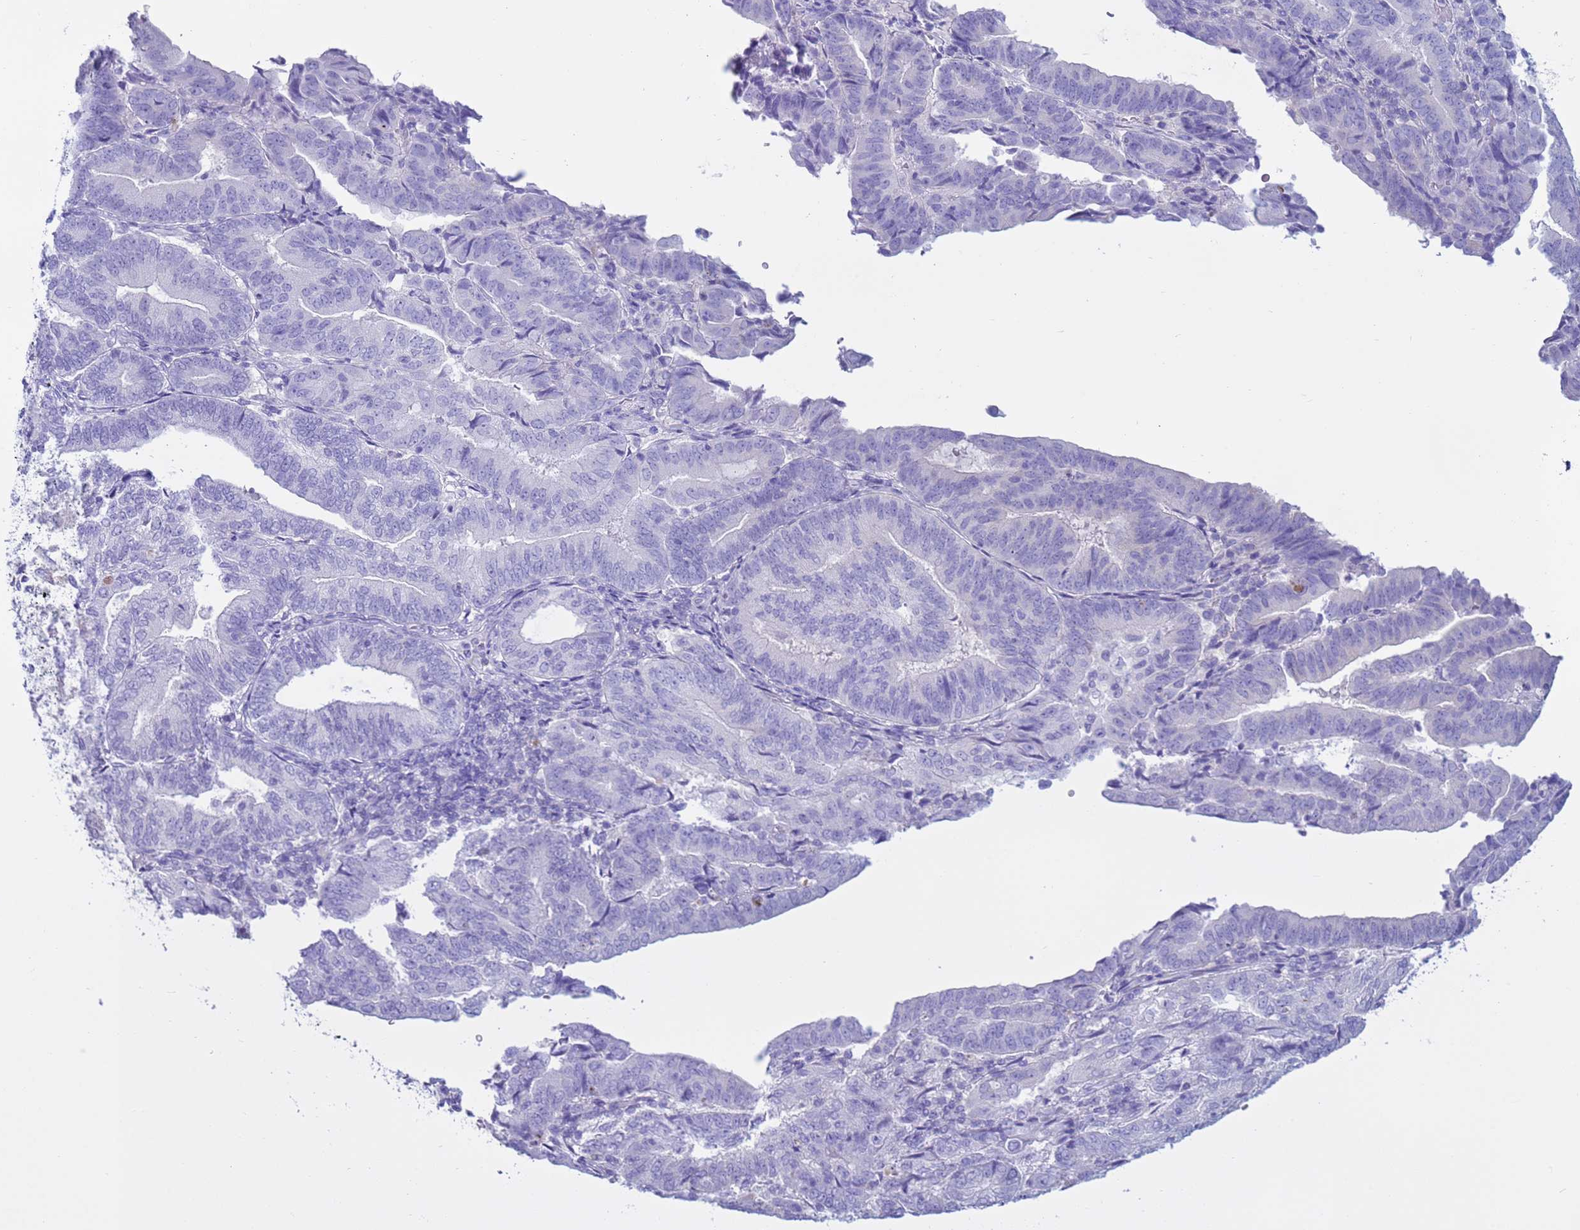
{"staining": {"intensity": "negative", "quantity": "none", "location": "none"}, "tissue": "endometrial cancer", "cell_type": "Tumor cells", "image_type": "cancer", "snomed": [{"axis": "morphology", "description": "Adenocarcinoma, NOS"}, {"axis": "topography", "description": "Endometrium"}], "caption": "Tumor cells are negative for protein expression in human endometrial cancer (adenocarcinoma).", "gene": "CST4", "patient": {"sex": "female", "age": 70}}